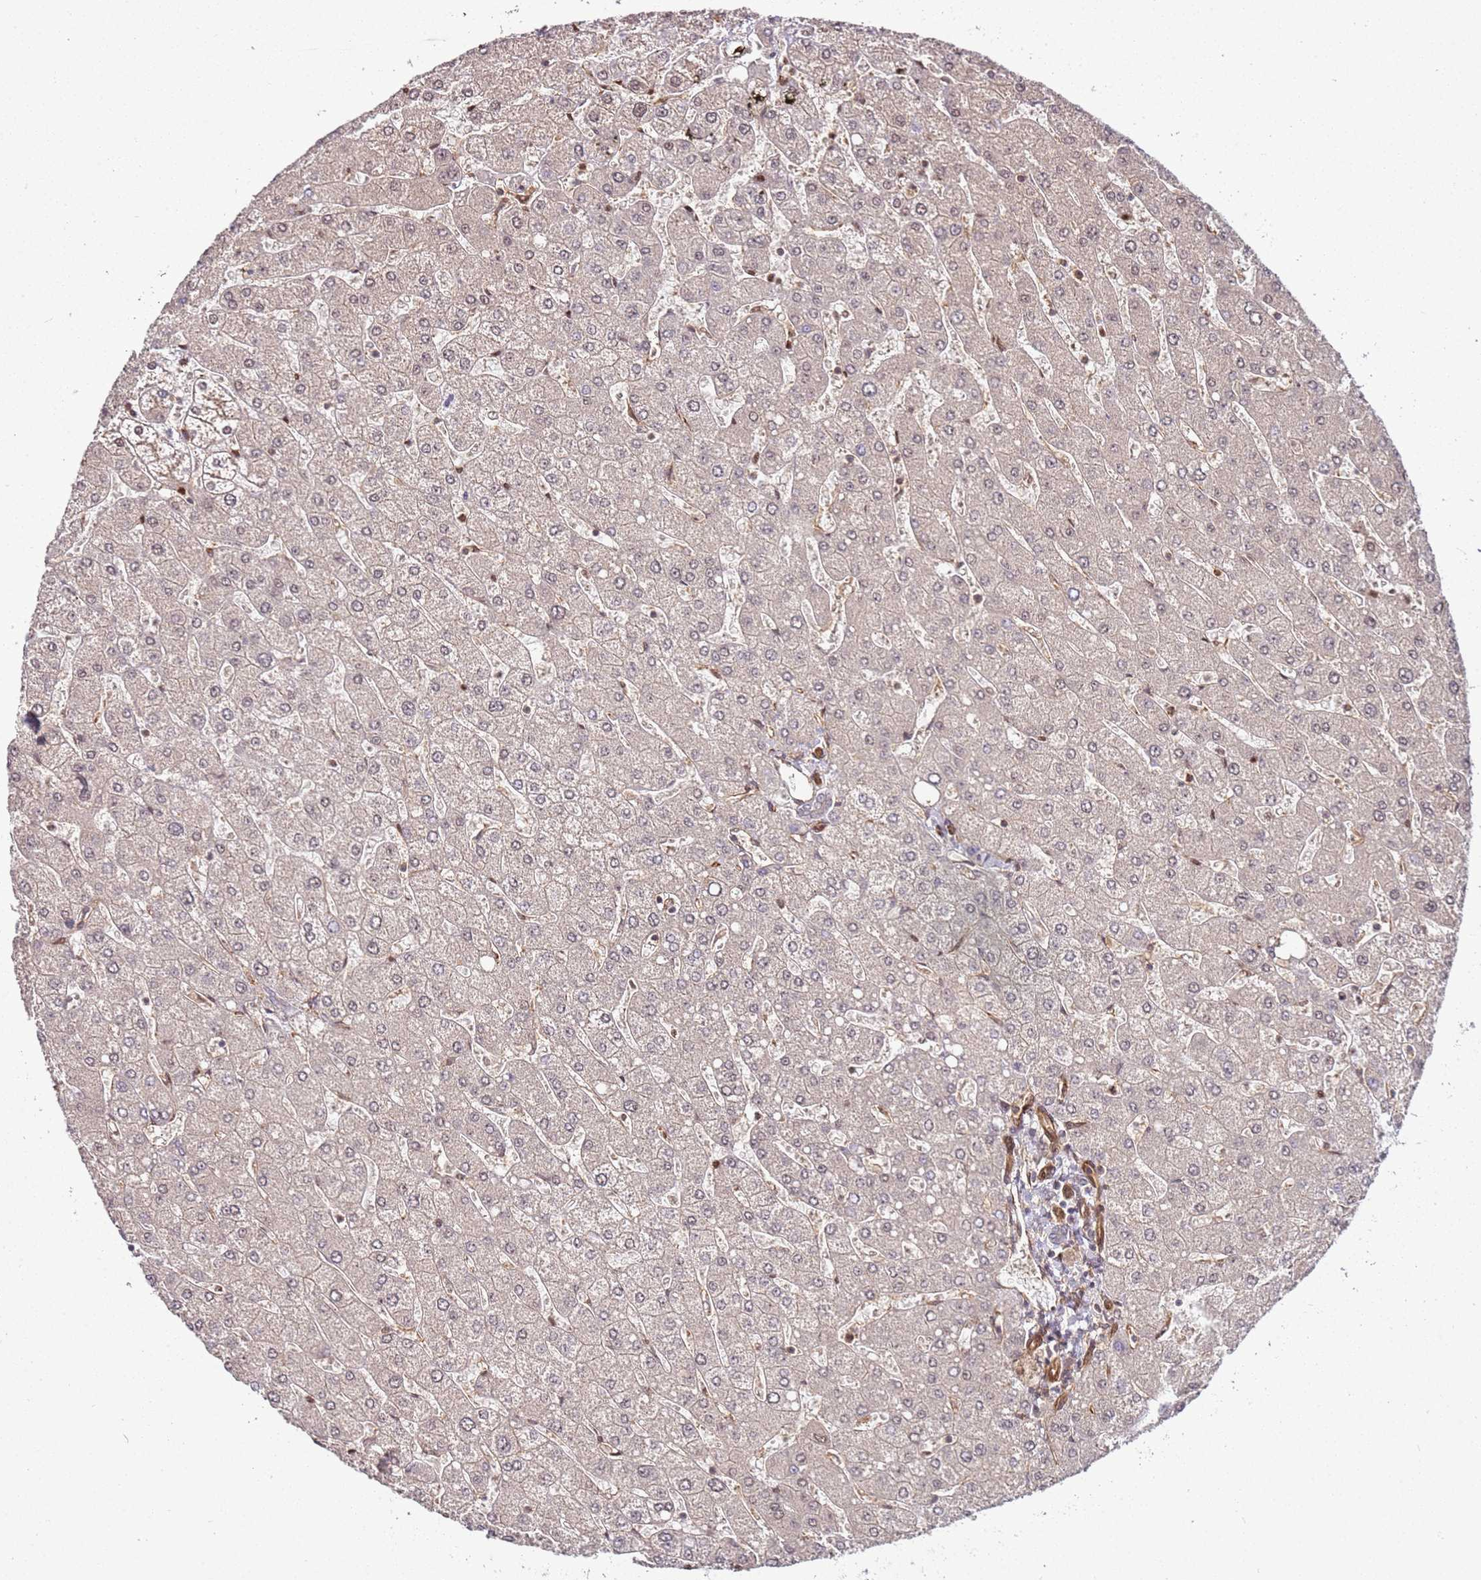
{"staining": {"intensity": "negative", "quantity": "none", "location": "none"}, "tissue": "liver", "cell_type": "Cholangiocytes", "image_type": "normal", "snomed": [{"axis": "morphology", "description": "Normal tissue, NOS"}, {"axis": "topography", "description": "Liver"}], "caption": "IHC photomicrograph of normal liver: human liver stained with DAB reveals no significant protein positivity in cholangiocytes. (Brightfield microscopy of DAB immunohistochemistry at high magnification).", "gene": "CCNYL1", "patient": {"sex": "male", "age": 55}}